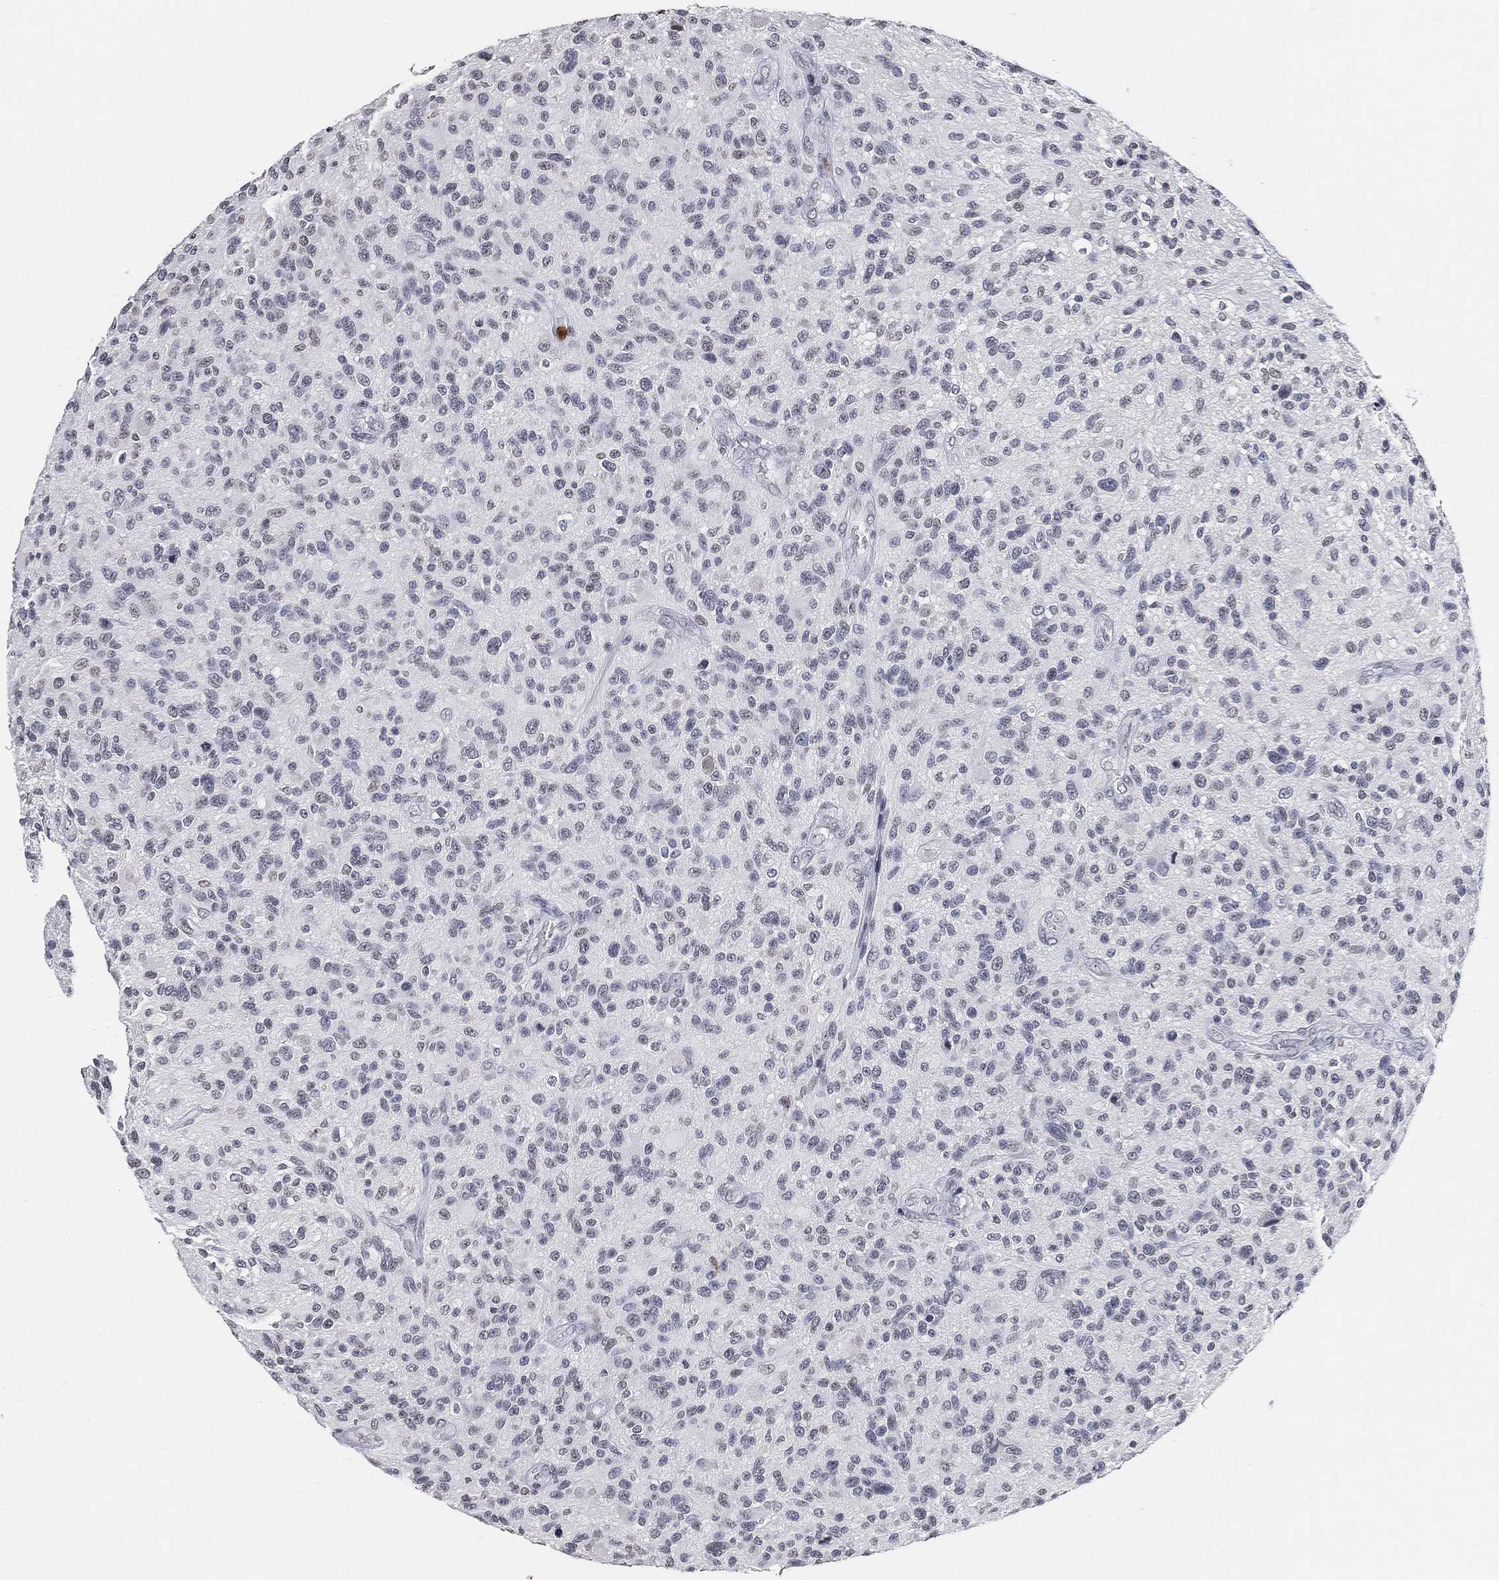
{"staining": {"intensity": "negative", "quantity": "none", "location": "none"}, "tissue": "glioma", "cell_type": "Tumor cells", "image_type": "cancer", "snomed": [{"axis": "morphology", "description": "Glioma, malignant, High grade"}, {"axis": "topography", "description": "Brain"}], "caption": "Micrograph shows no protein staining in tumor cells of malignant glioma (high-grade) tissue. (DAB (3,3'-diaminobenzidine) immunohistochemistry (IHC) visualized using brightfield microscopy, high magnification).", "gene": "ARG1", "patient": {"sex": "male", "age": 47}}